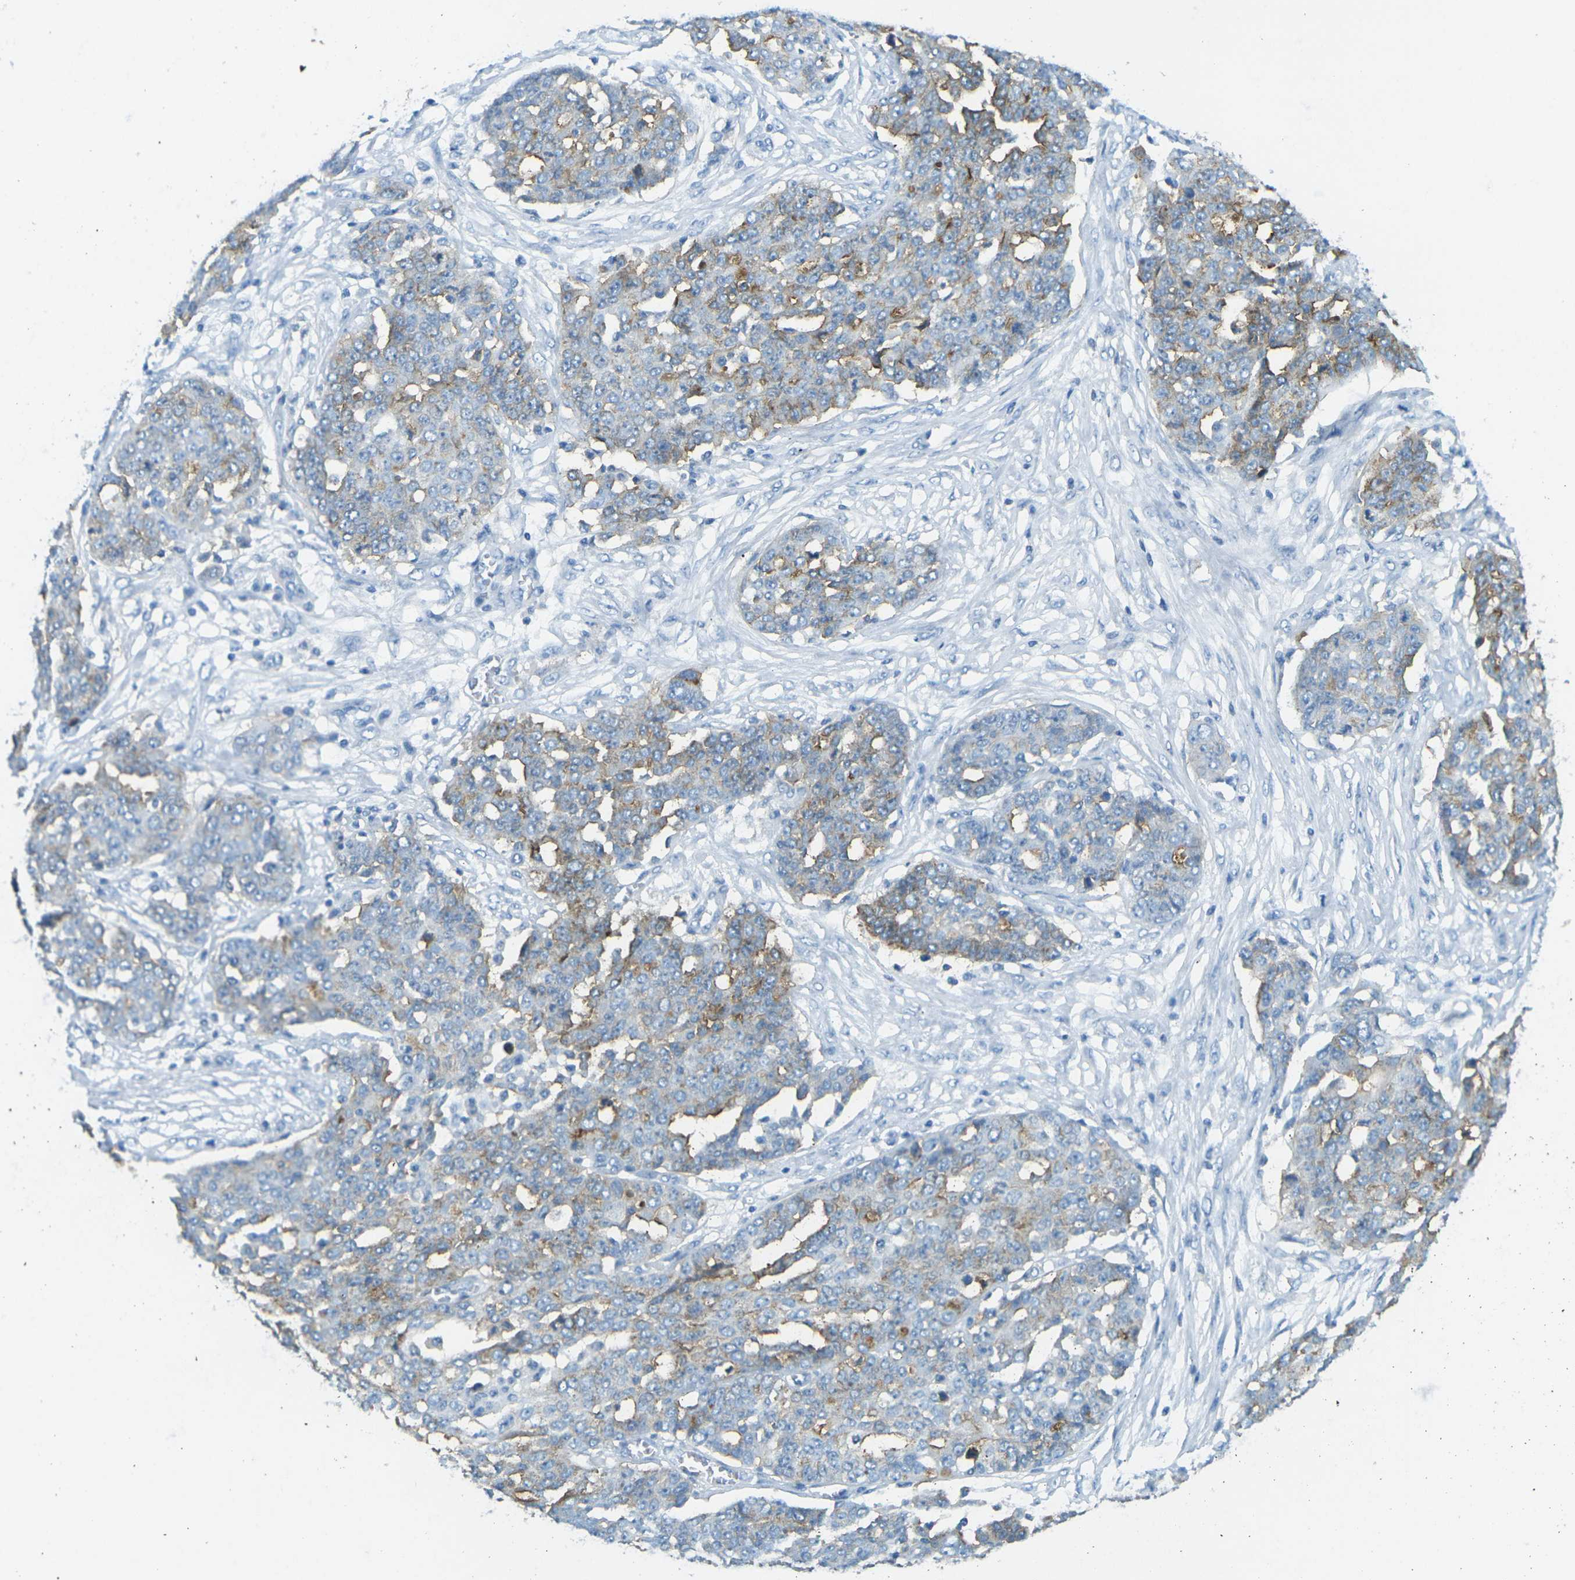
{"staining": {"intensity": "moderate", "quantity": "25%-75%", "location": "cytoplasmic/membranous"}, "tissue": "ovarian cancer", "cell_type": "Tumor cells", "image_type": "cancer", "snomed": [{"axis": "morphology", "description": "Cystadenocarcinoma, serous, NOS"}, {"axis": "topography", "description": "Soft tissue"}, {"axis": "topography", "description": "Ovary"}], "caption": "Human ovarian cancer stained for a protein (brown) exhibits moderate cytoplasmic/membranous positive expression in approximately 25%-75% of tumor cells.", "gene": "CD47", "patient": {"sex": "female", "age": 57}}